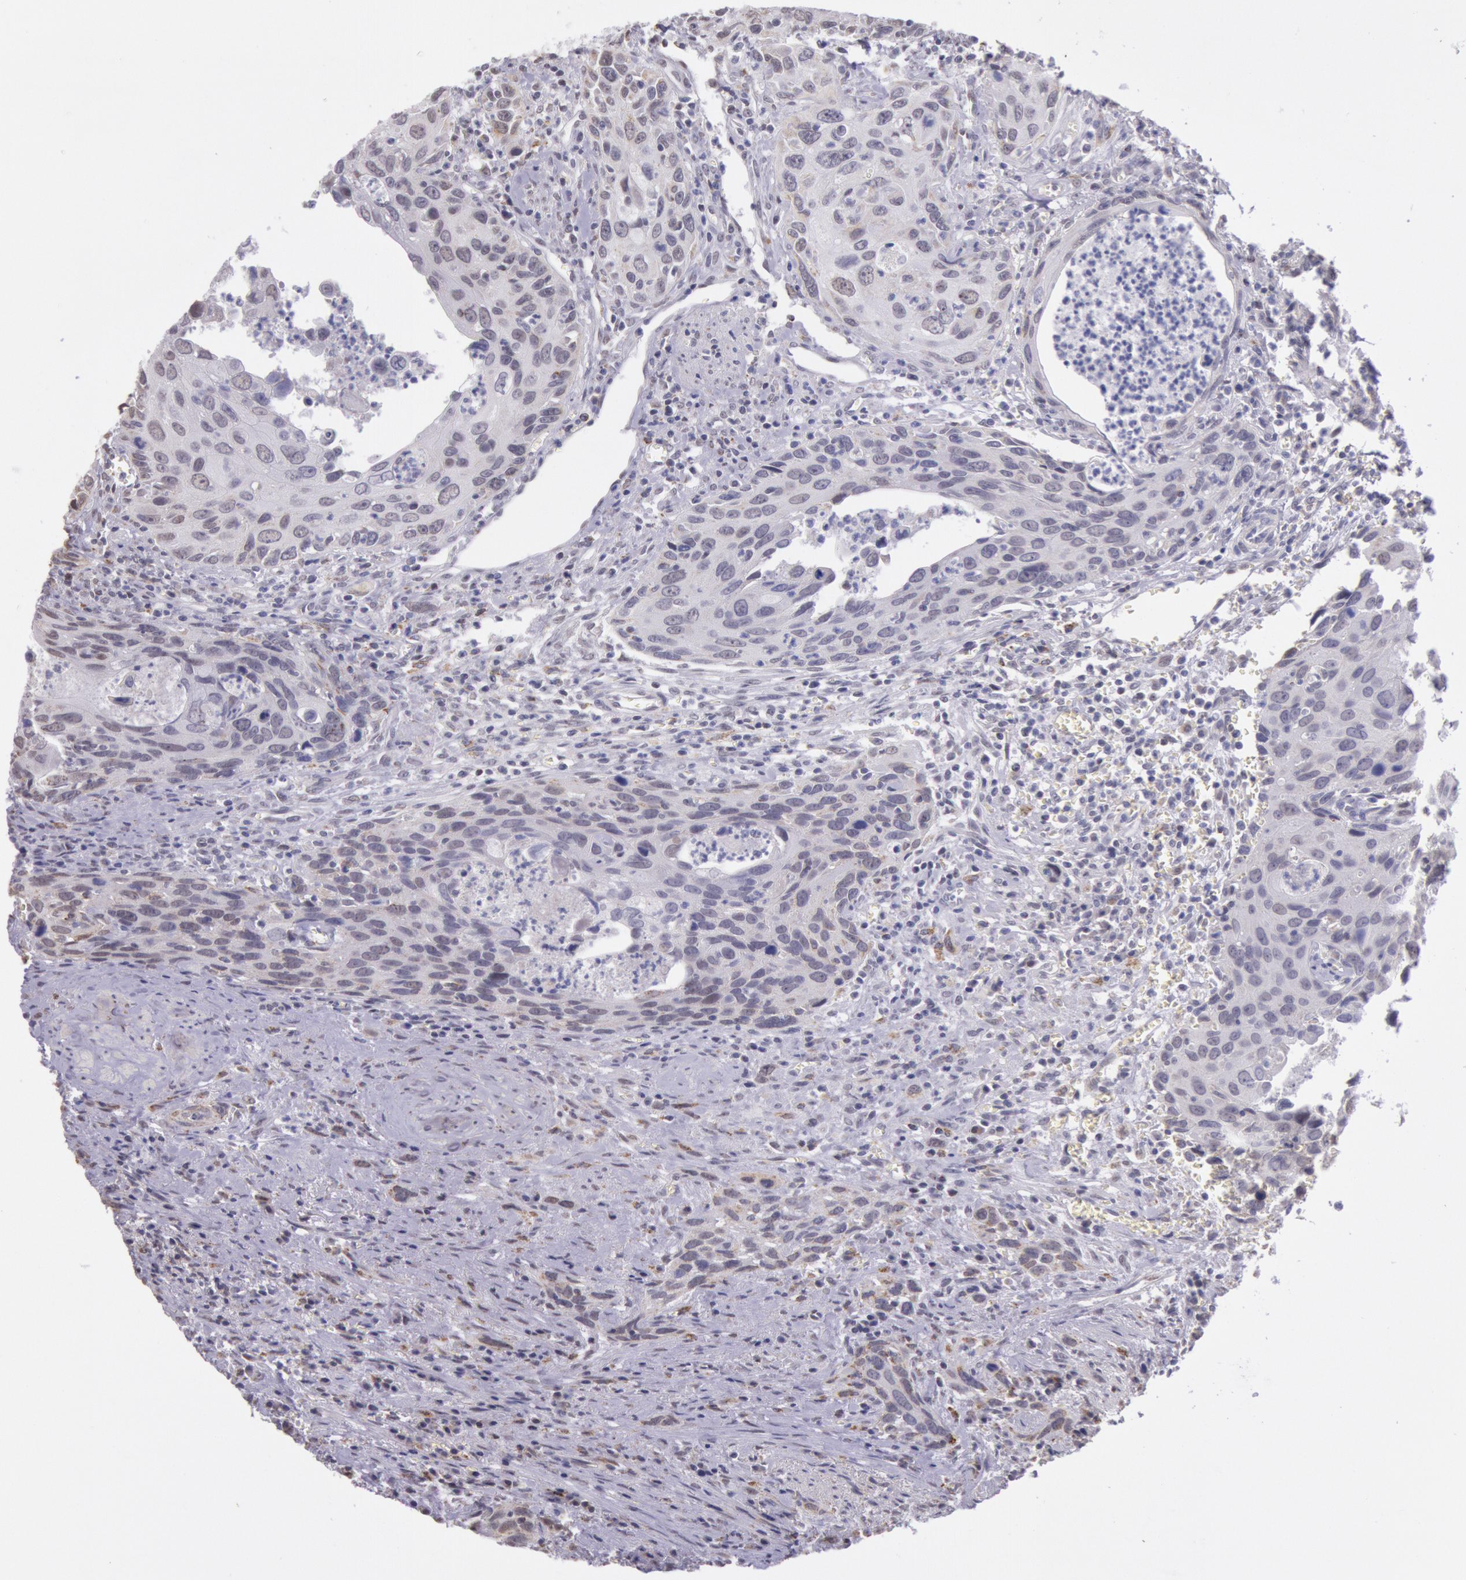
{"staining": {"intensity": "moderate", "quantity": "<25%", "location": "cytoplasmic/membranous"}, "tissue": "urothelial cancer", "cell_type": "Tumor cells", "image_type": "cancer", "snomed": [{"axis": "morphology", "description": "Urothelial carcinoma, High grade"}, {"axis": "topography", "description": "Urinary bladder"}], "caption": "Immunohistochemistry (DAB) staining of urothelial cancer demonstrates moderate cytoplasmic/membranous protein expression in about <25% of tumor cells. The staining was performed using DAB (3,3'-diaminobenzidine) to visualize the protein expression in brown, while the nuclei were stained in blue with hematoxylin (Magnification: 20x).", "gene": "FRMD6", "patient": {"sex": "male", "age": 71}}